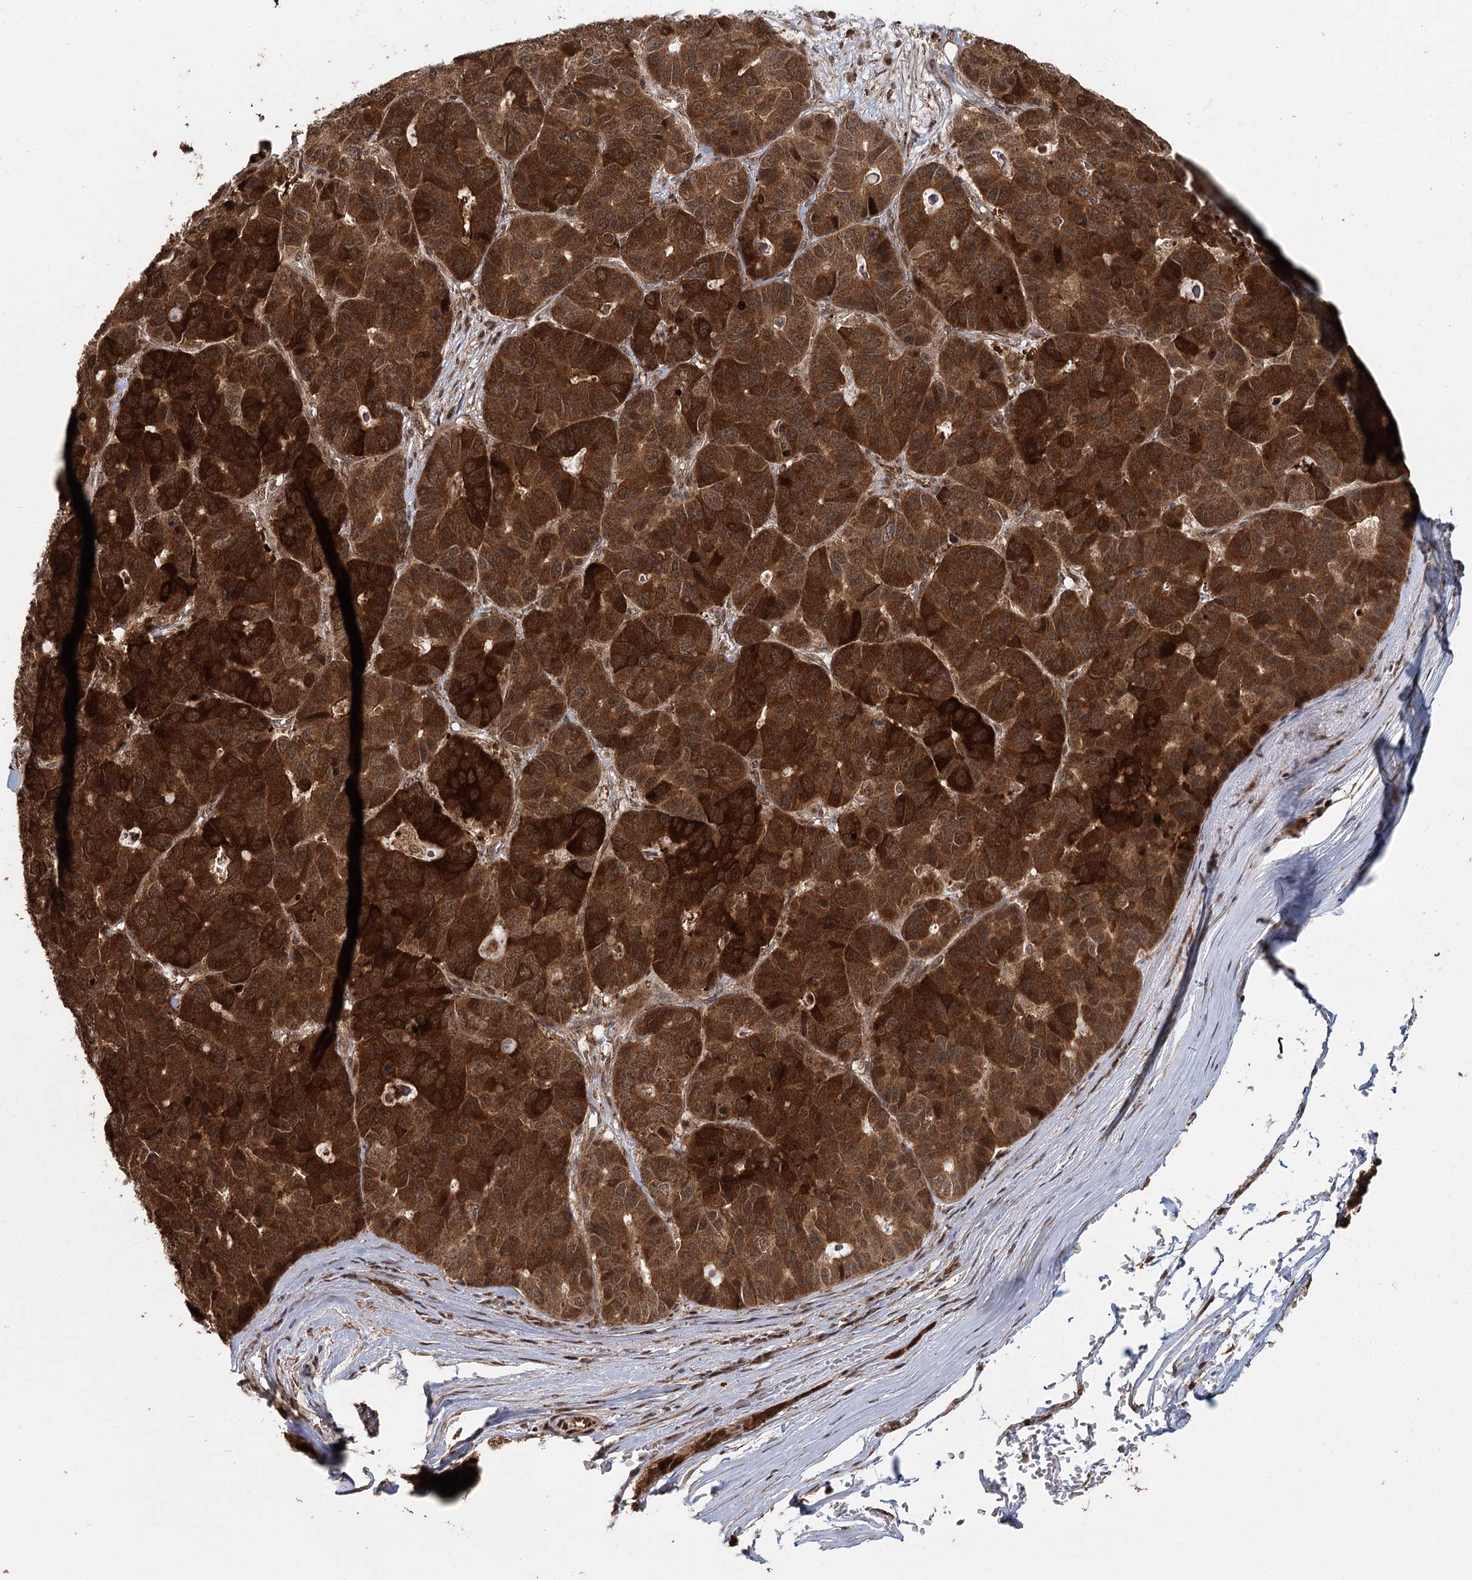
{"staining": {"intensity": "strong", "quantity": ">75%", "location": "cytoplasmic/membranous"}, "tissue": "pancreatic cancer", "cell_type": "Tumor cells", "image_type": "cancer", "snomed": [{"axis": "morphology", "description": "Adenocarcinoma, NOS"}, {"axis": "topography", "description": "Pancreas"}], "caption": "Immunohistochemistry (DAB (3,3'-diaminobenzidine)) staining of human pancreatic cancer shows strong cytoplasmic/membranous protein positivity in approximately >75% of tumor cells.", "gene": "MICU1", "patient": {"sex": "male", "age": 50}}